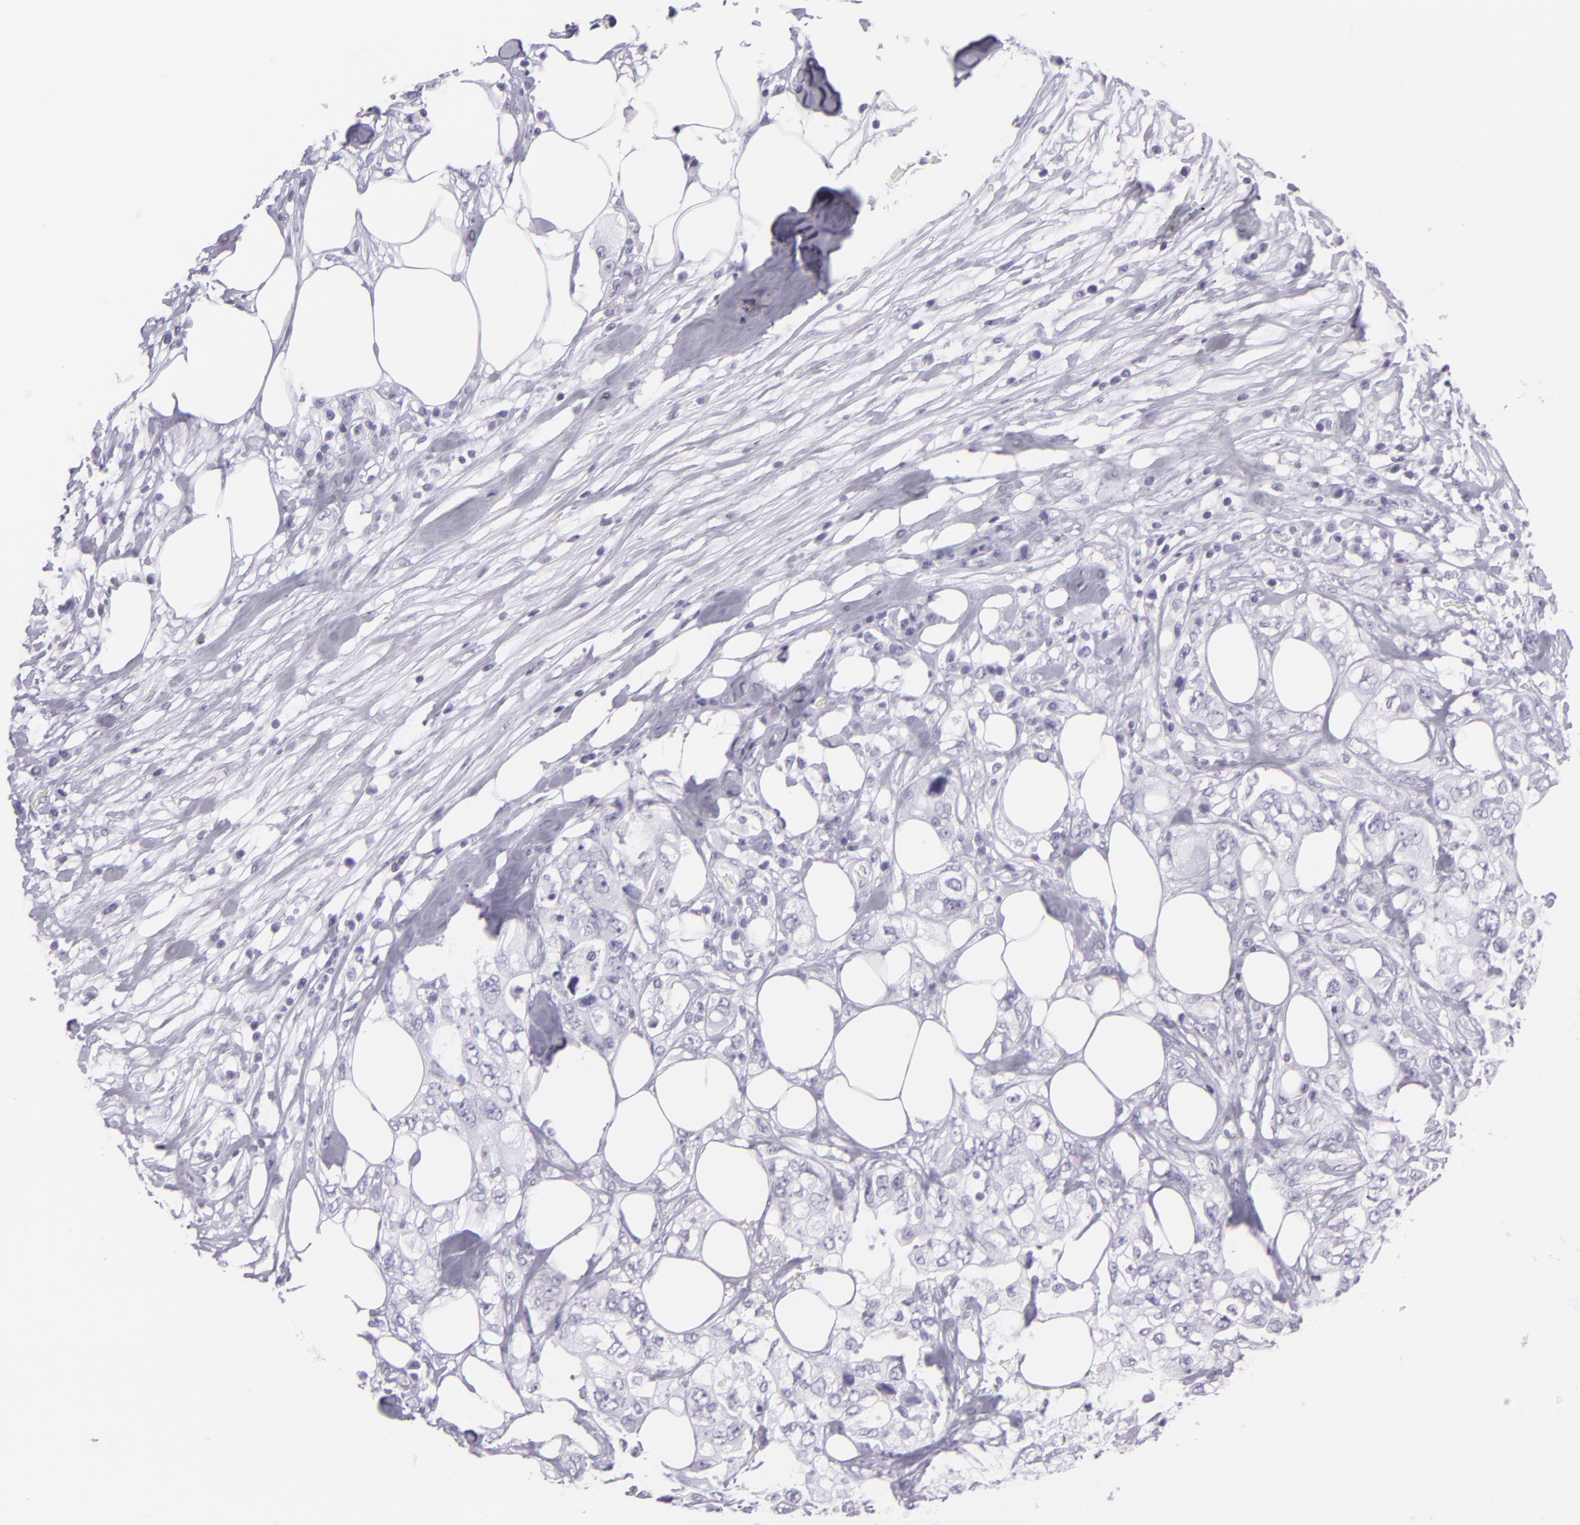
{"staining": {"intensity": "negative", "quantity": "none", "location": "none"}, "tissue": "colorectal cancer", "cell_type": "Tumor cells", "image_type": "cancer", "snomed": [{"axis": "morphology", "description": "Adenocarcinoma, NOS"}, {"axis": "topography", "description": "Rectum"}], "caption": "Colorectal cancer was stained to show a protein in brown. There is no significant expression in tumor cells.", "gene": "MUC6", "patient": {"sex": "female", "age": 57}}